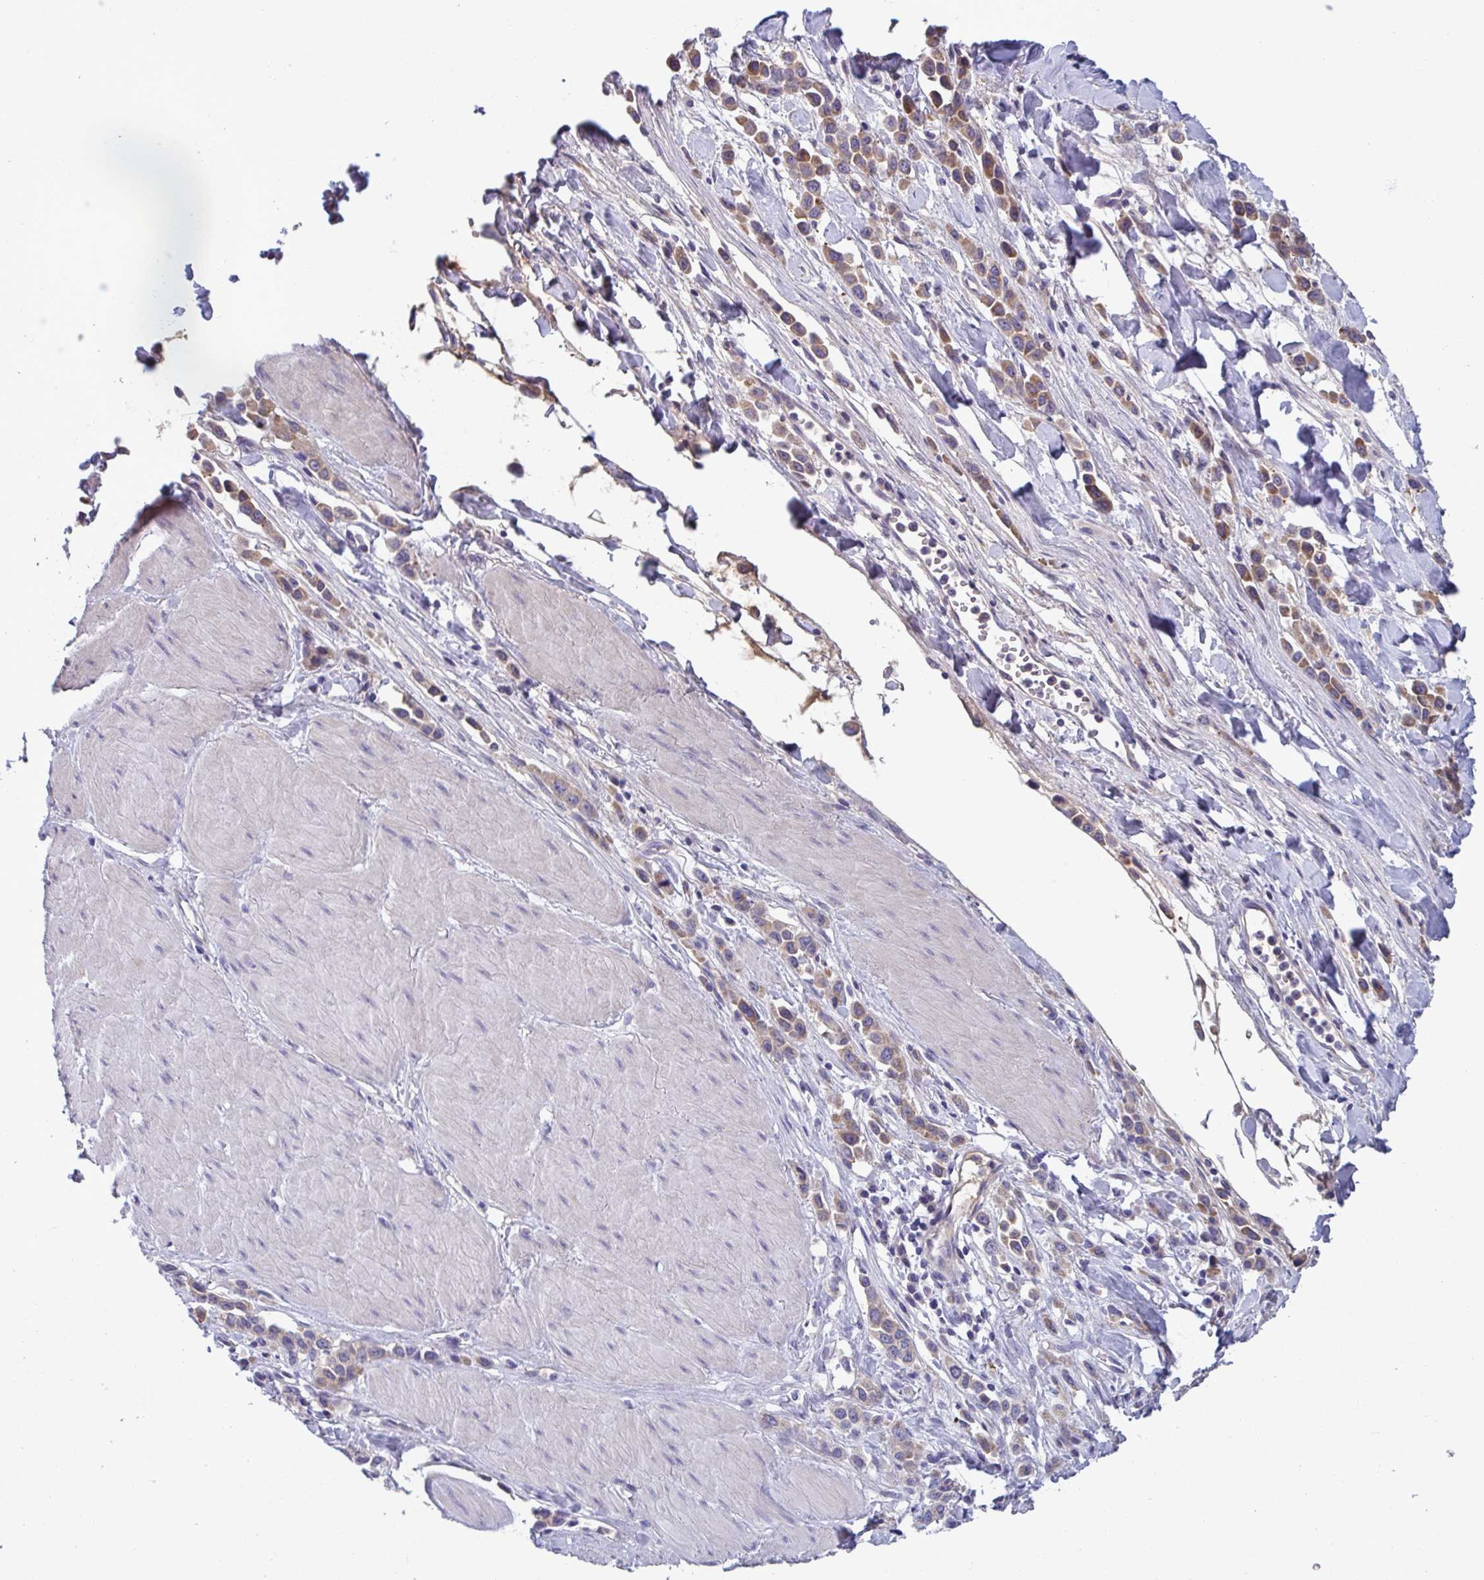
{"staining": {"intensity": "moderate", "quantity": ">75%", "location": "cytoplasmic/membranous"}, "tissue": "stomach cancer", "cell_type": "Tumor cells", "image_type": "cancer", "snomed": [{"axis": "morphology", "description": "Adenocarcinoma, NOS"}, {"axis": "topography", "description": "Stomach"}], "caption": "Stomach cancer tissue demonstrates moderate cytoplasmic/membranous positivity in approximately >75% of tumor cells, visualized by immunohistochemistry. Immunohistochemistry stains the protein in brown and the nuclei are stained blue.", "gene": "MS4A14", "patient": {"sex": "male", "age": 47}}